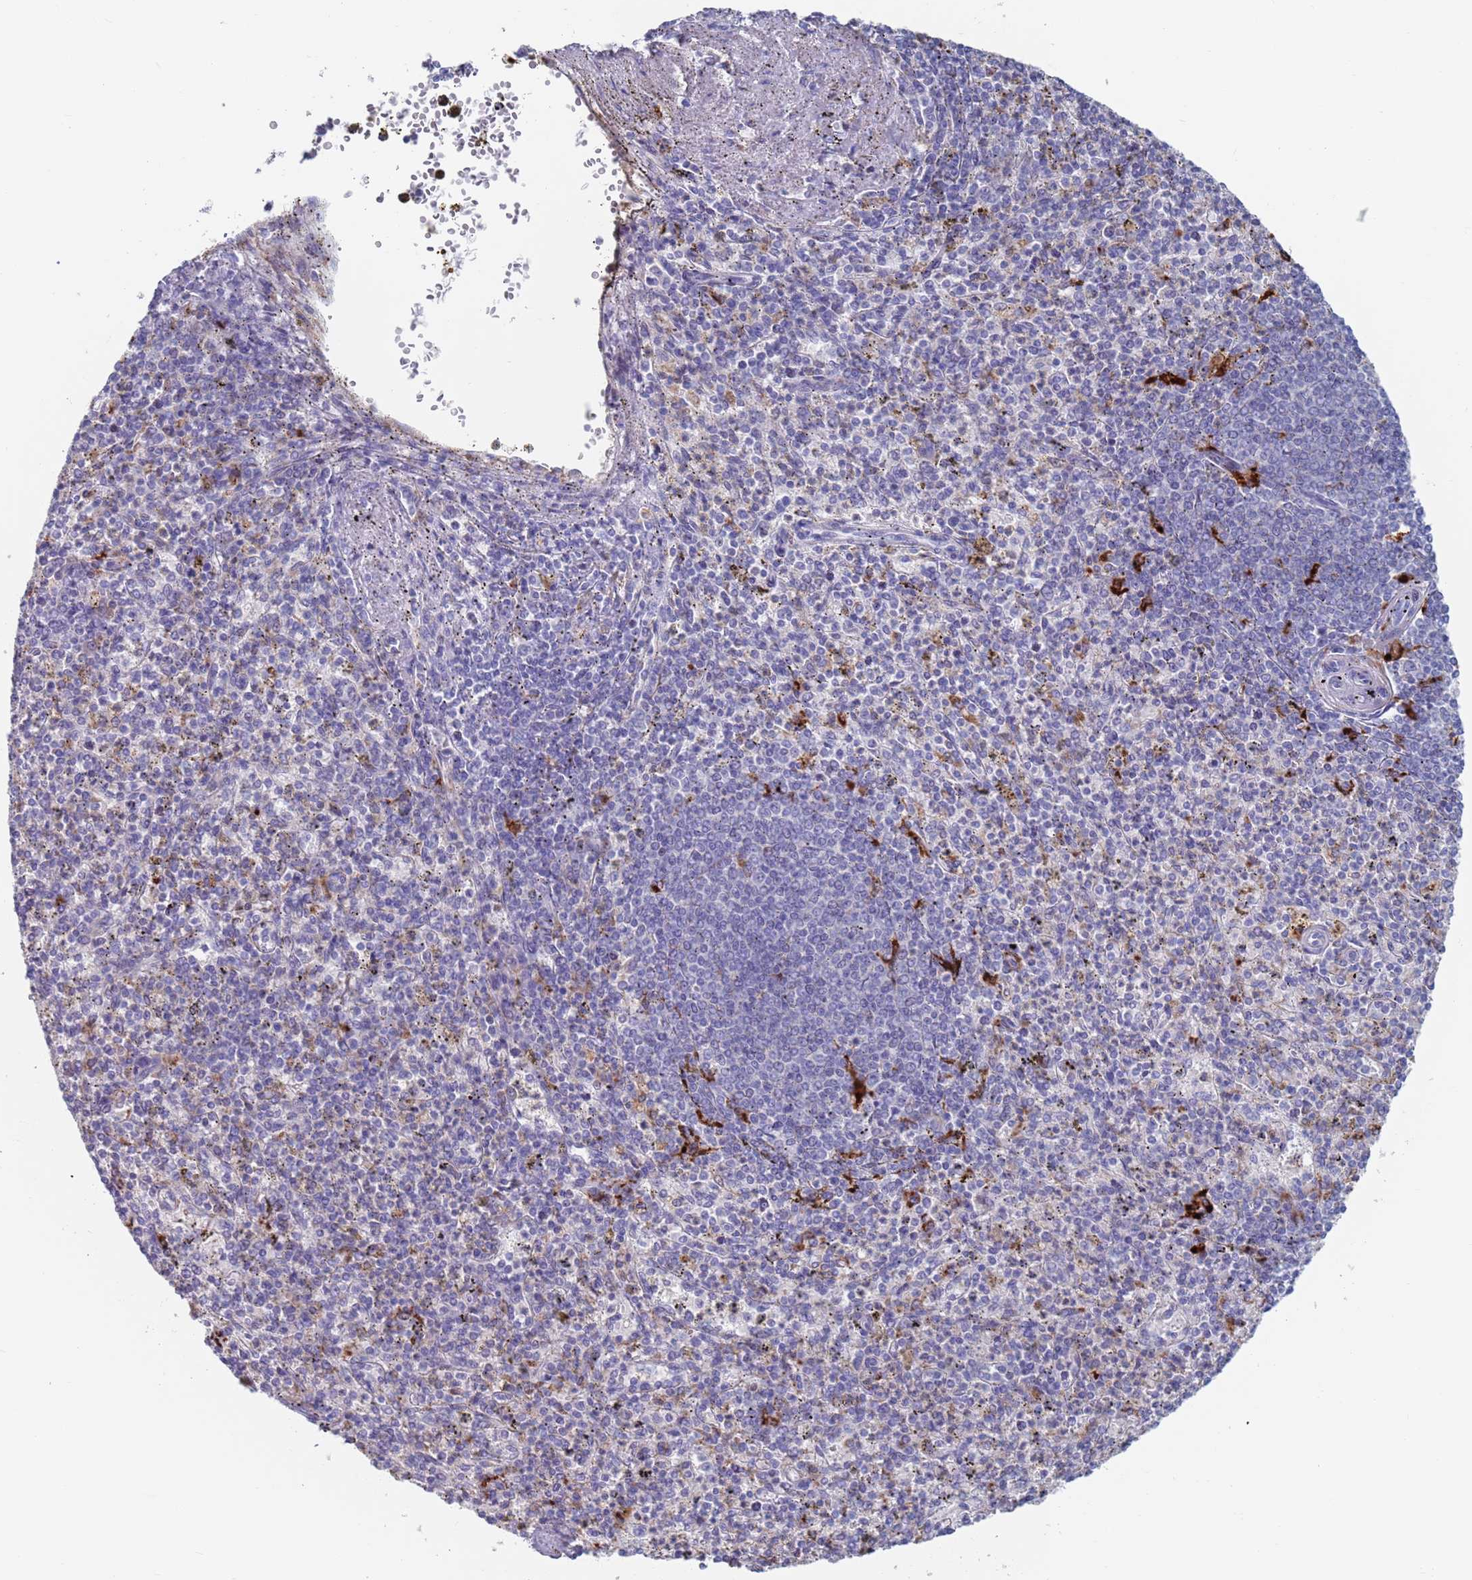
{"staining": {"intensity": "strong", "quantity": "<25%", "location": "cytoplasmic/membranous"}, "tissue": "spleen", "cell_type": "Cells in red pulp", "image_type": "normal", "snomed": [{"axis": "morphology", "description": "Normal tissue, NOS"}, {"axis": "topography", "description": "Spleen"}], "caption": "The histopathology image shows immunohistochemical staining of benign spleen. There is strong cytoplasmic/membranous staining is appreciated in approximately <25% of cells in red pulp.", "gene": "FUCA1", "patient": {"sex": "male", "age": 72}}